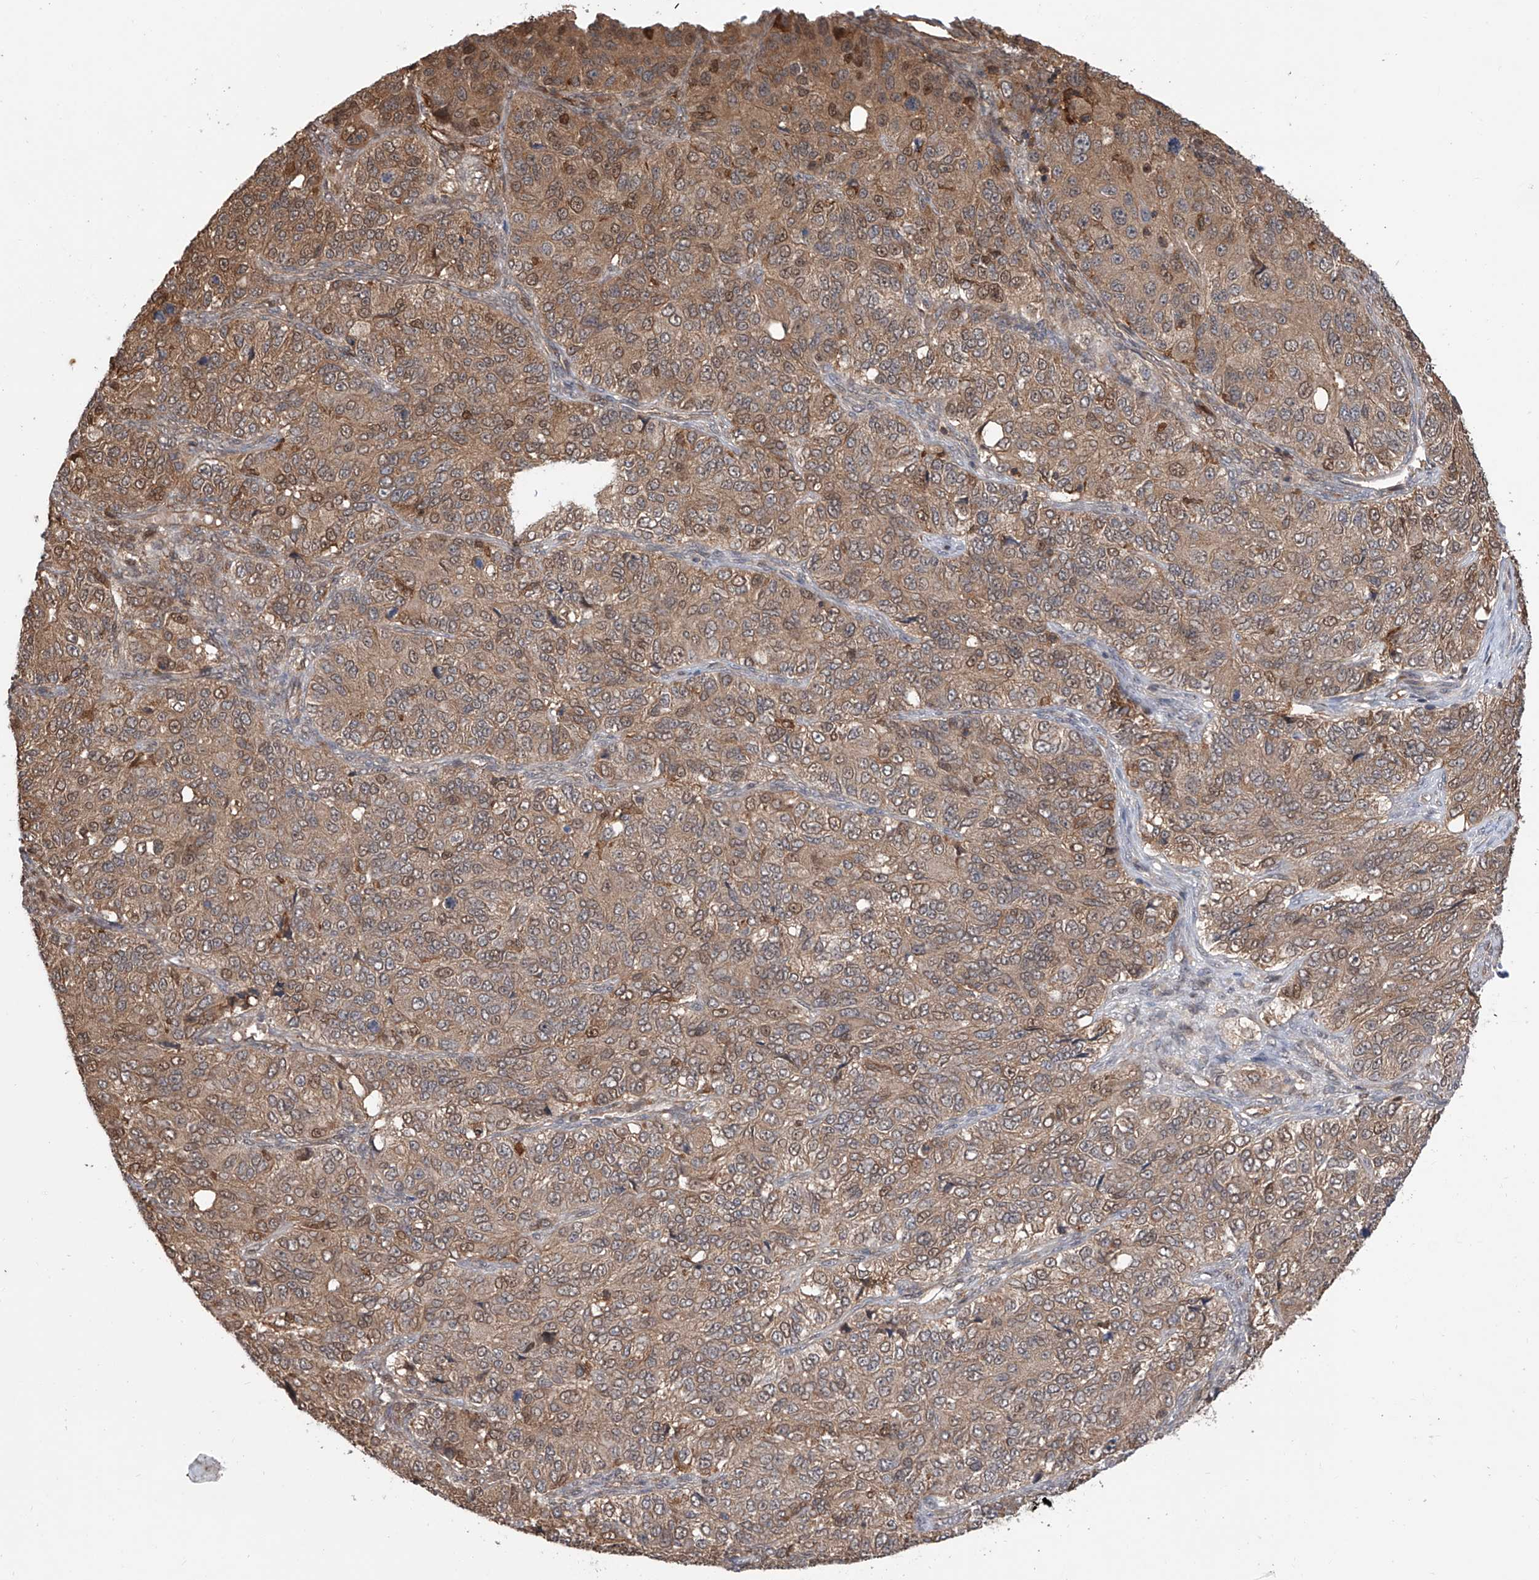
{"staining": {"intensity": "moderate", "quantity": ">75%", "location": "cytoplasmic/membranous,nuclear"}, "tissue": "ovarian cancer", "cell_type": "Tumor cells", "image_type": "cancer", "snomed": [{"axis": "morphology", "description": "Carcinoma, endometroid"}, {"axis": "topography", "description": "Ovary"}], "caption": "A micrograph showing moderate cytoplasmic/membranous and nuclear staining in approximately >75% of tumor cells in endometroid carcinoma (ovarian), as visualized by brown immunohistochemical staining.", "gene": "HOXC8", "patient": {"sex": "female", "age": 51}}